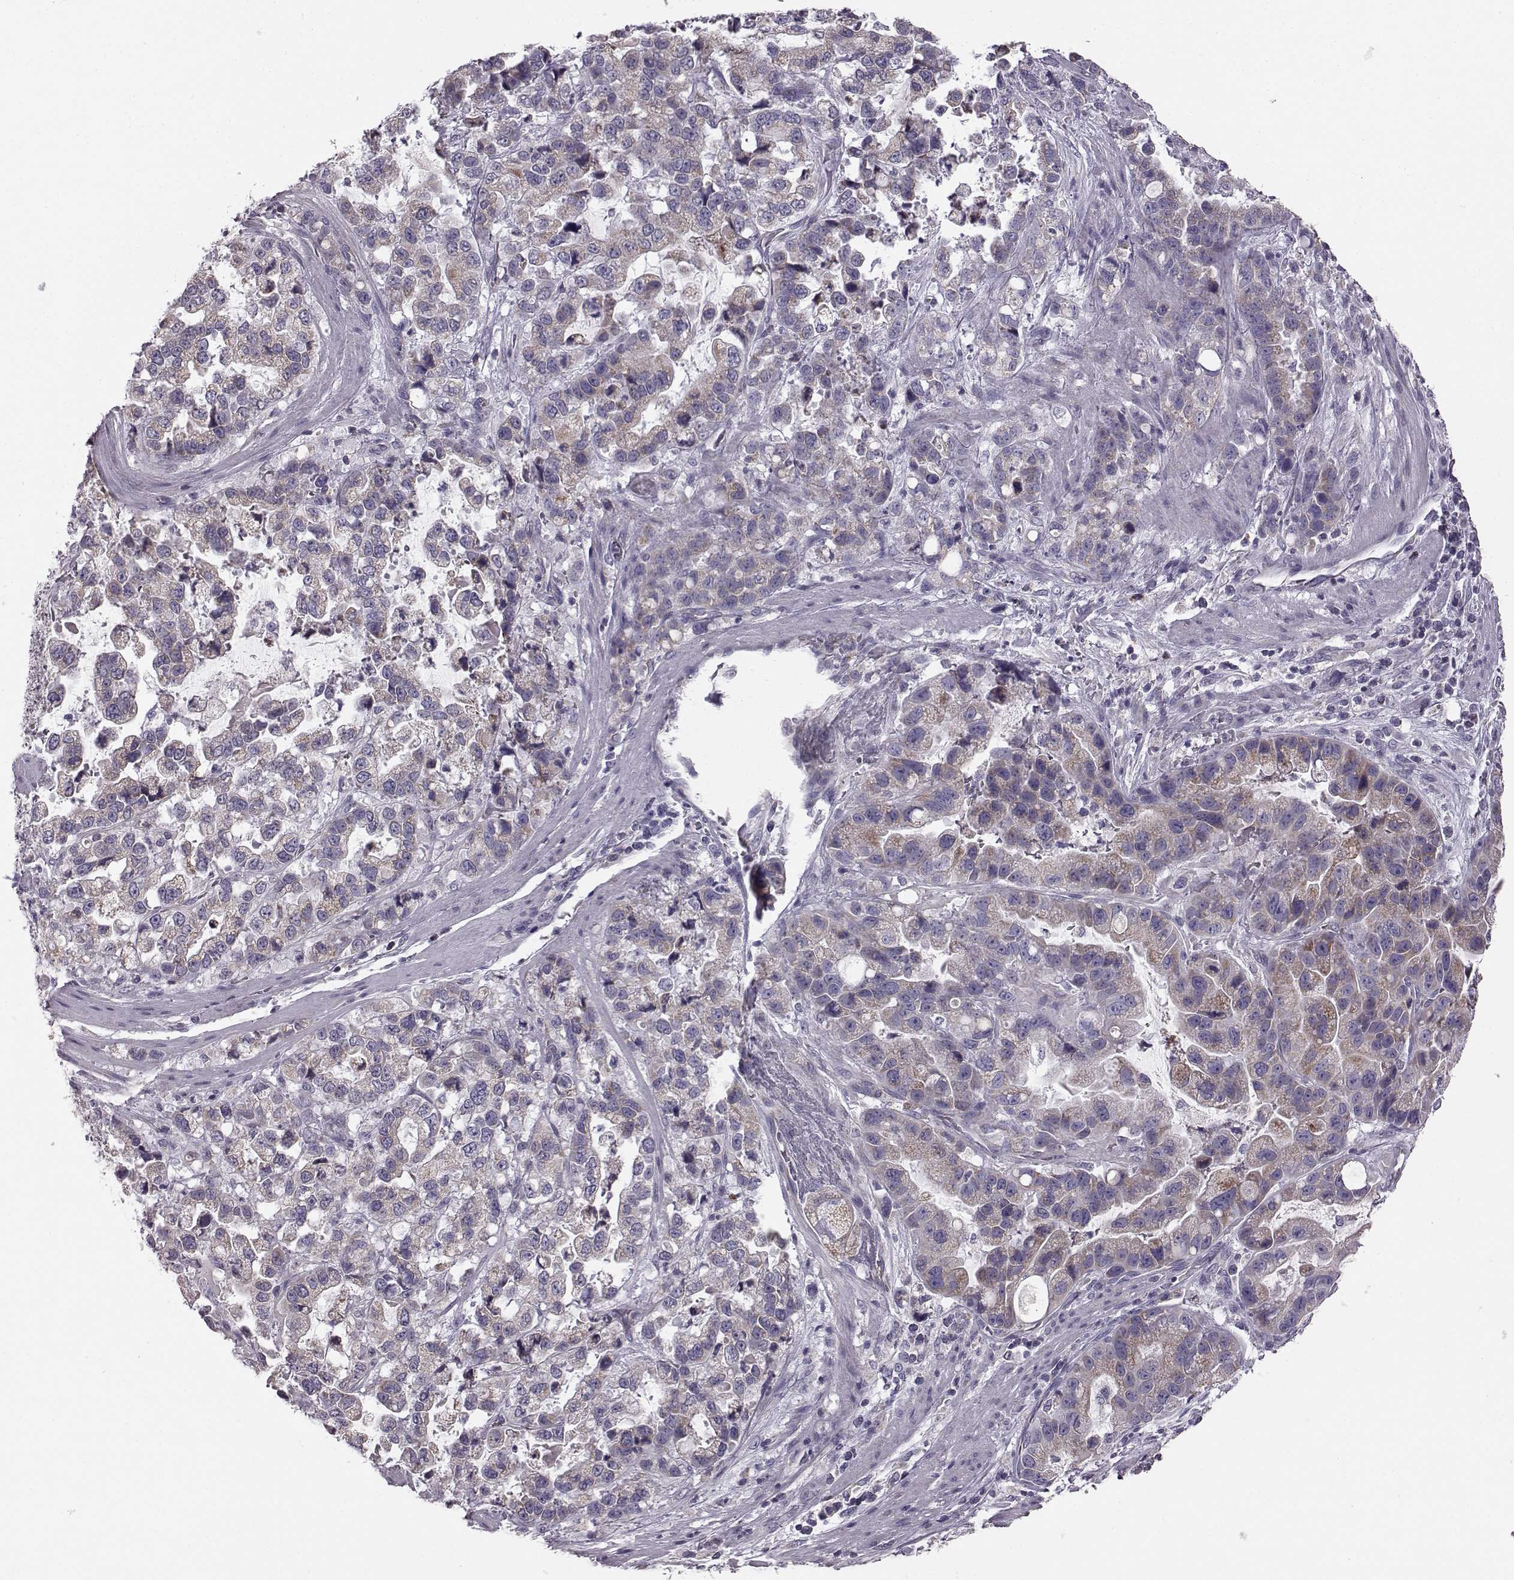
{"staining": {"intensity": "moderate", "quantity": "<25%", "location": "cytoplasmic/membranous"}, "tissue": "stomach cancer", "cell_type": "Tumor cells", "image_type": "cancer", "snomed": [{"axis": "morphology", "description": "Adenocarcinoma, NOS"}, {"axis": "topography", "description": "Stomach"}], "caption": "Protein staining of stomach cancer tissue shows moderate cytoplasmic/membranous expression in about <25% of tumor cells.", "gene": "FAM8A1", "patient": {"sex": "male", "age": 59}}